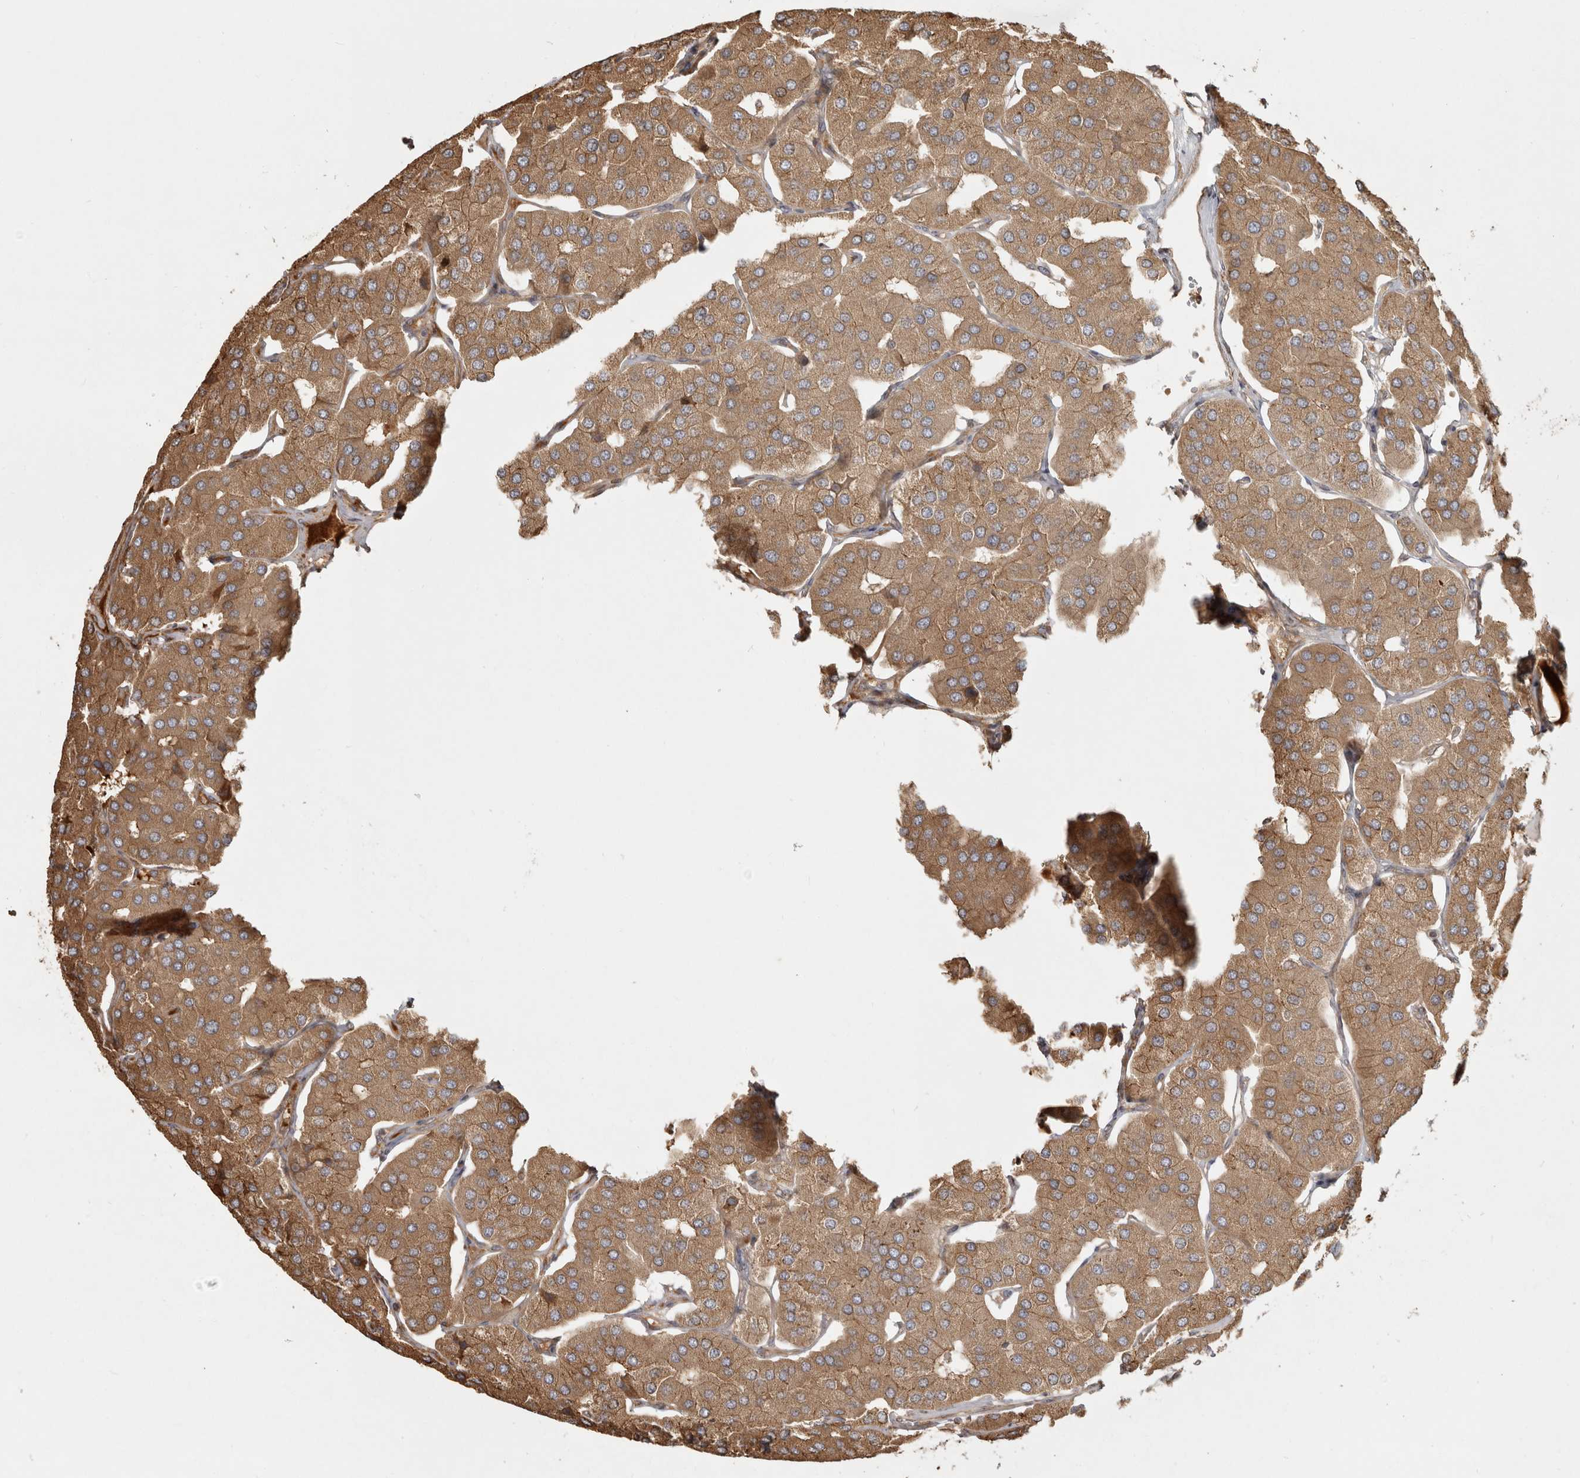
{"staining": {"intensity": "strong", "quantity": ">75%", "location": "cytoplasmic/membranous"}, "tissue": "parathyroid gland", "cell_type": "Glandular cells", "image_type": "normal", "snomed": [{"axis": "morphology", "description": "Normal tissue, NOS"}, {"axis": "morphology", "description": "Adenoma, NOS"}, {"axis": "topography", "description": "Parathyroid gland"}], "caption": "Brown immunohistochemical staining in unremarkable parathyroid gland displays strong cytoplasmic/membranous positivity in approximately >75% of glandular cells.", "gene": "CAMSAP2", "patient": {"sex": "female", "age": 86}}